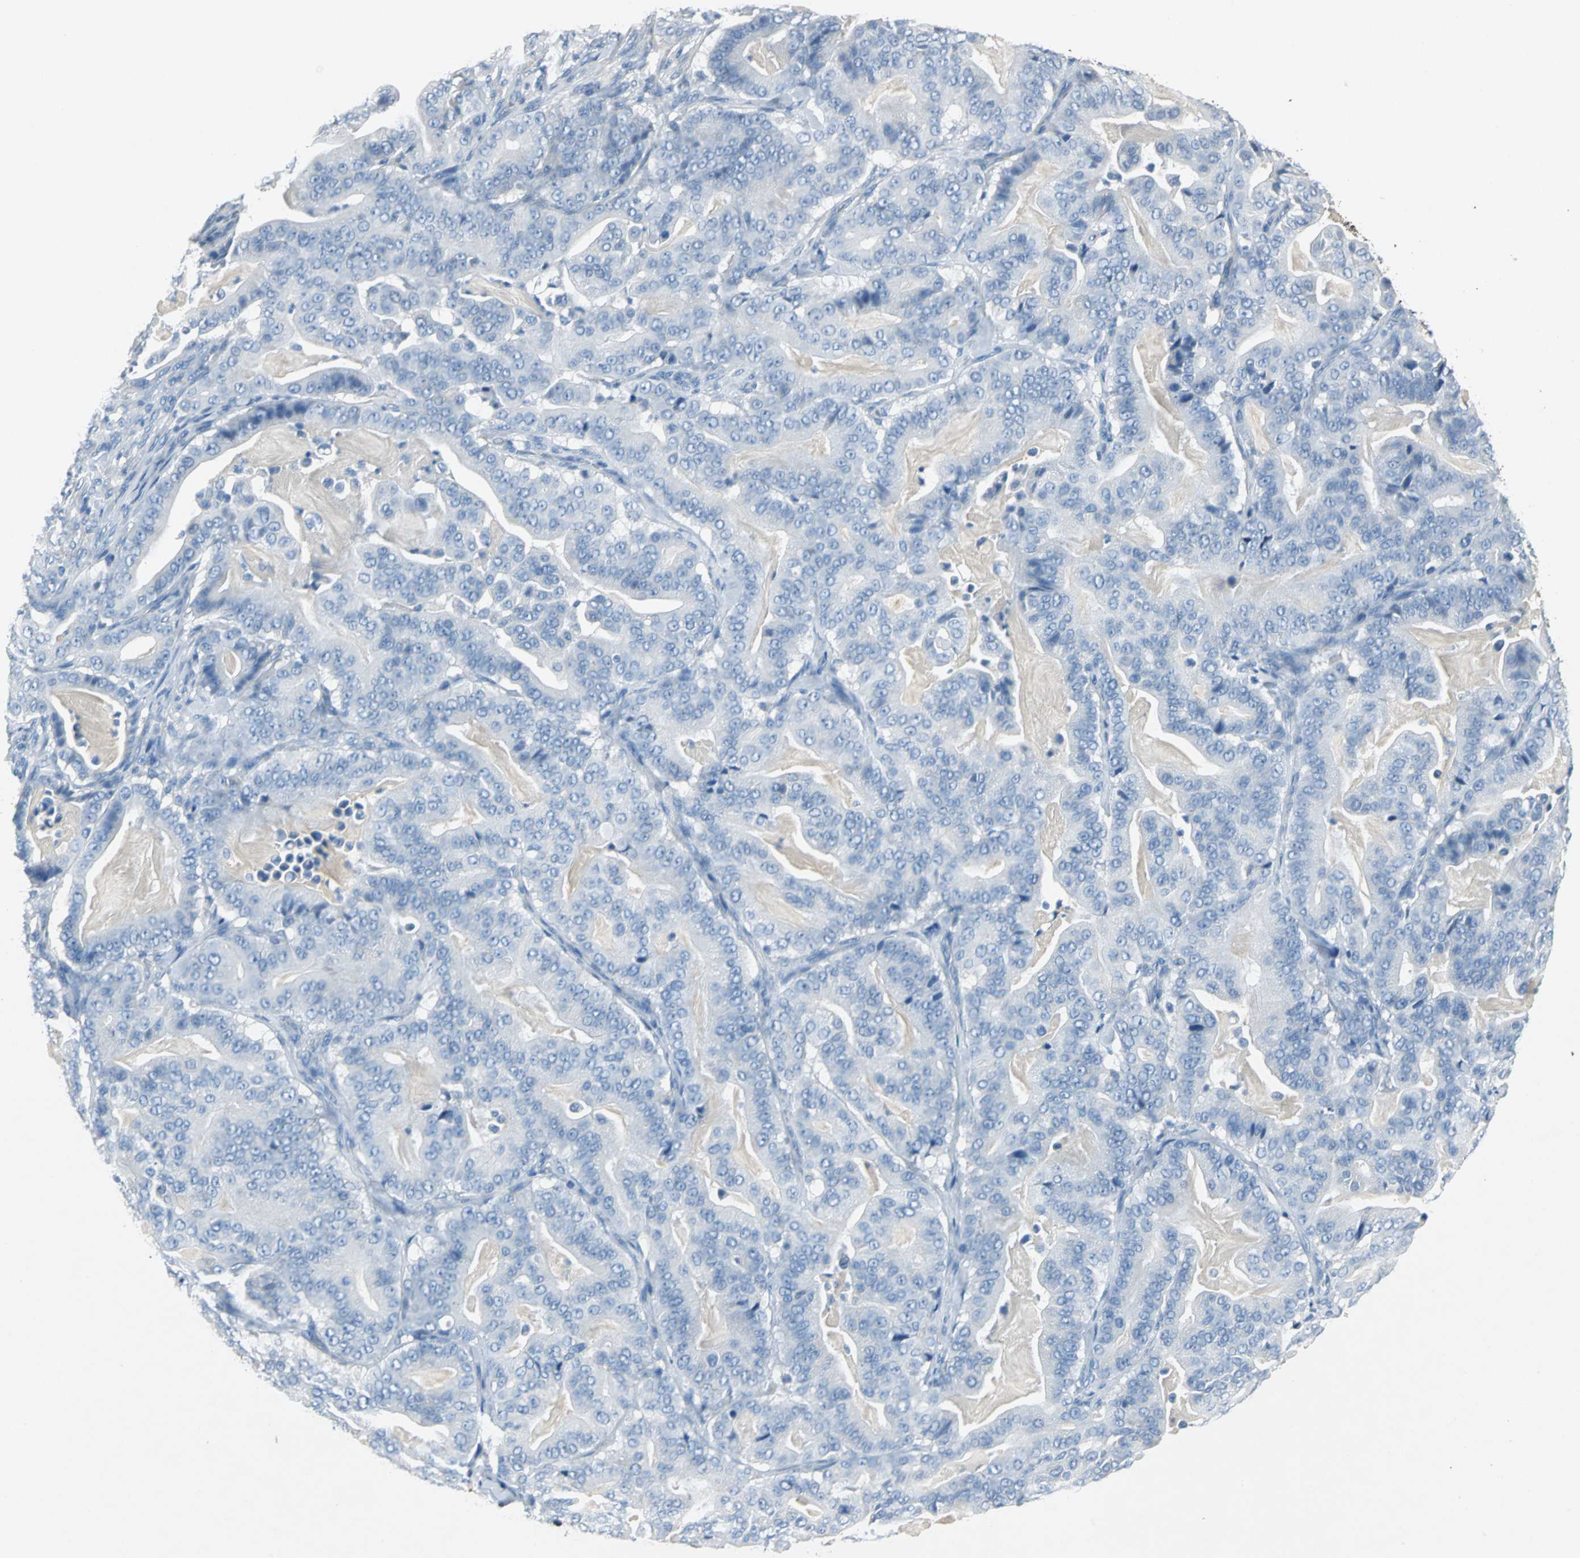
{"staining": {"intensity": "negative", "quantity": "none", "location": "none"}, "tissue": "pancreatic cancer", "cell_type": "Tumor cells", "image_type": "cancer", "snomed": [{"axis": "morphology", "description": "Adenocarcinoma, NOS"}, {"axis": "topography", "description": "Pancreas"}], "caption": "DAB (3,3'-diaminobenzidine) immunohistochemical staining of pancreatic cancer (adenocarcinoma) shows no significant expression in tumor cells. (DAB immunohistochemistry (IHC), high magnification).", "gene": "EFNB3", "patient": {"sex": "male", "age": 63}}